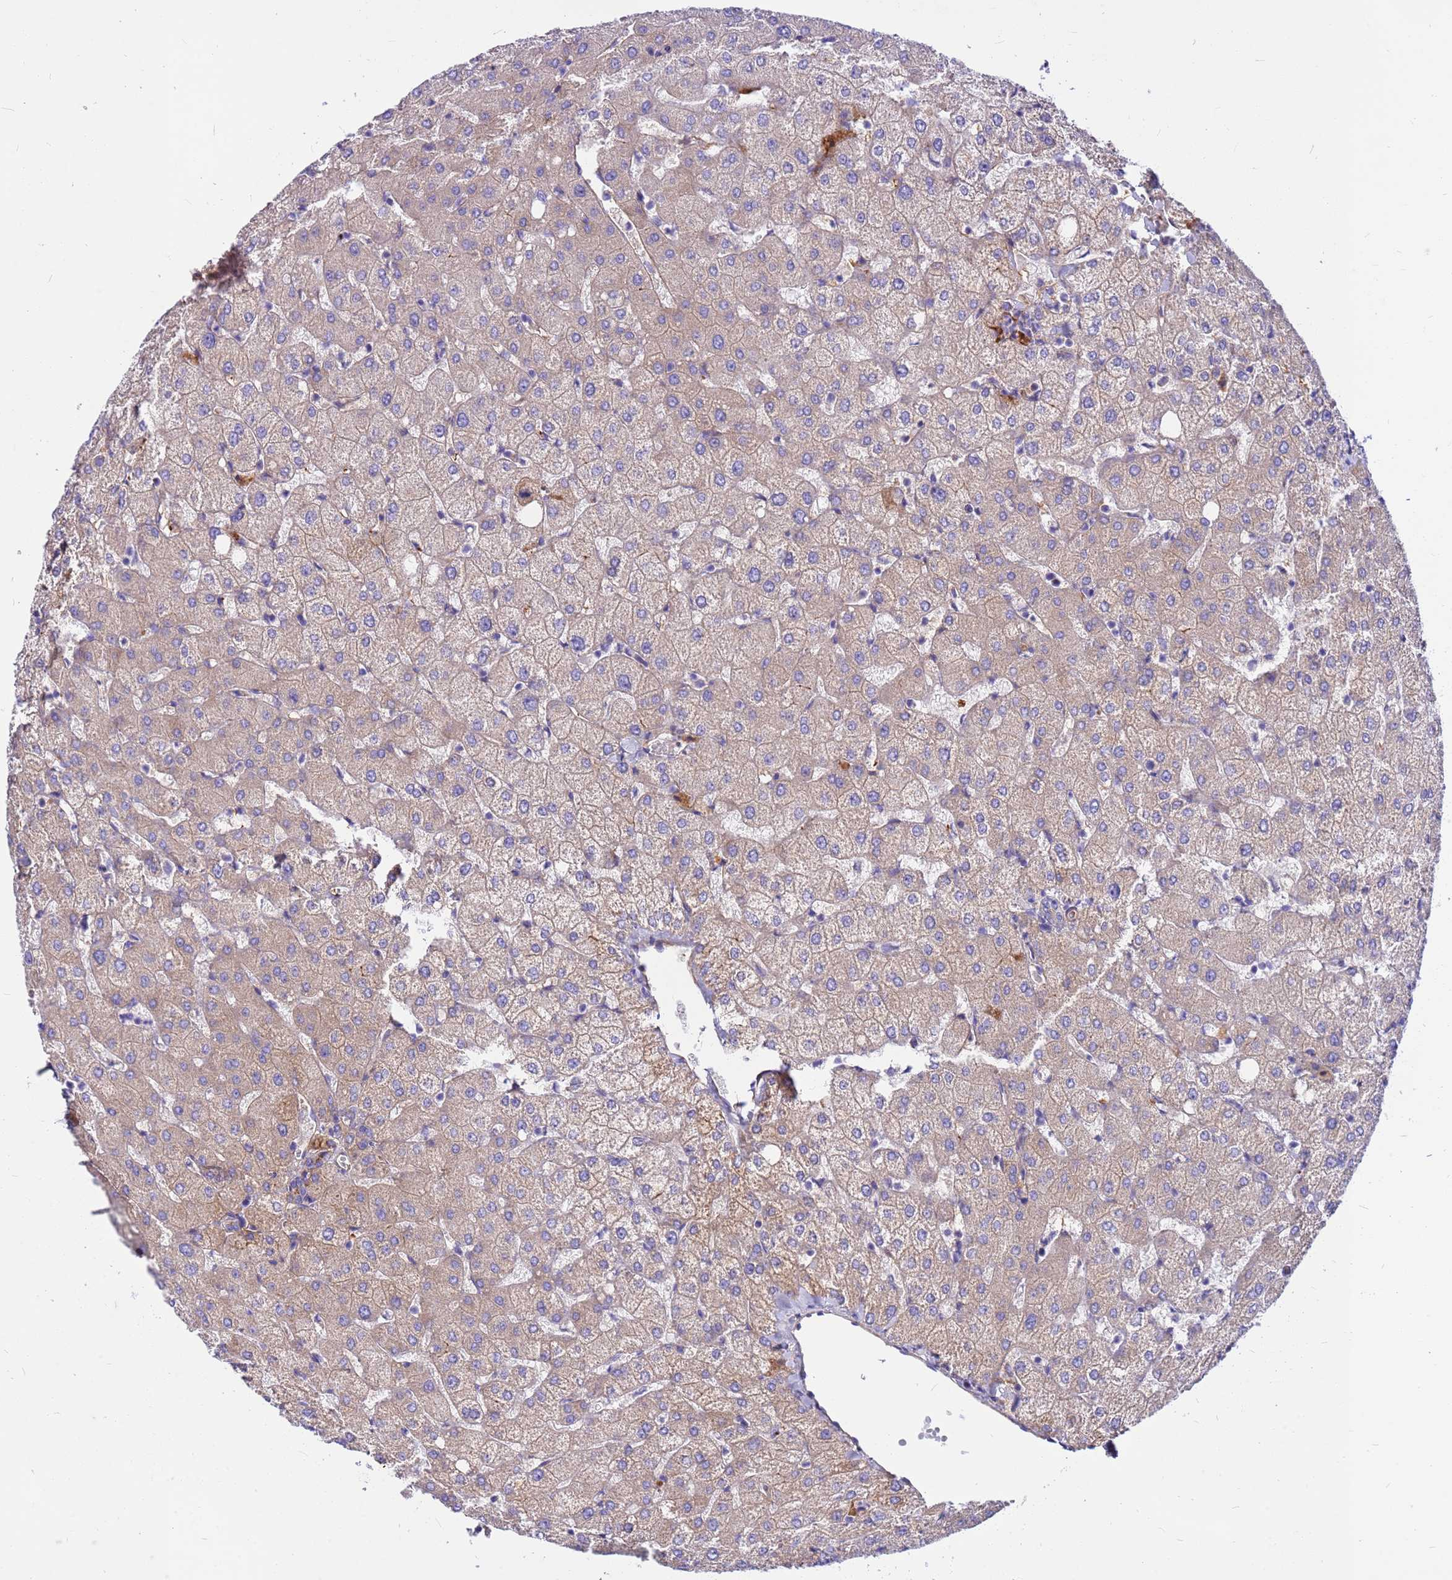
{"staining": {"intensity": "negative", "quantity": "none", "location": "none"}, "tissue": "liver", "cell_type": "Cholangiocytes", "image_type": "normal", "snomed": [{"axis": "morphology", "description": "Normal tissue, NOS"}, {"axis": "topography", "description": "Liver"}], "caption": "Immunohistochemical staining of unremarkable human liver shows no significant staining in cholangiocytes.", "gene": "CRHBP", "patient": {"sex": "female", "age": 54}}